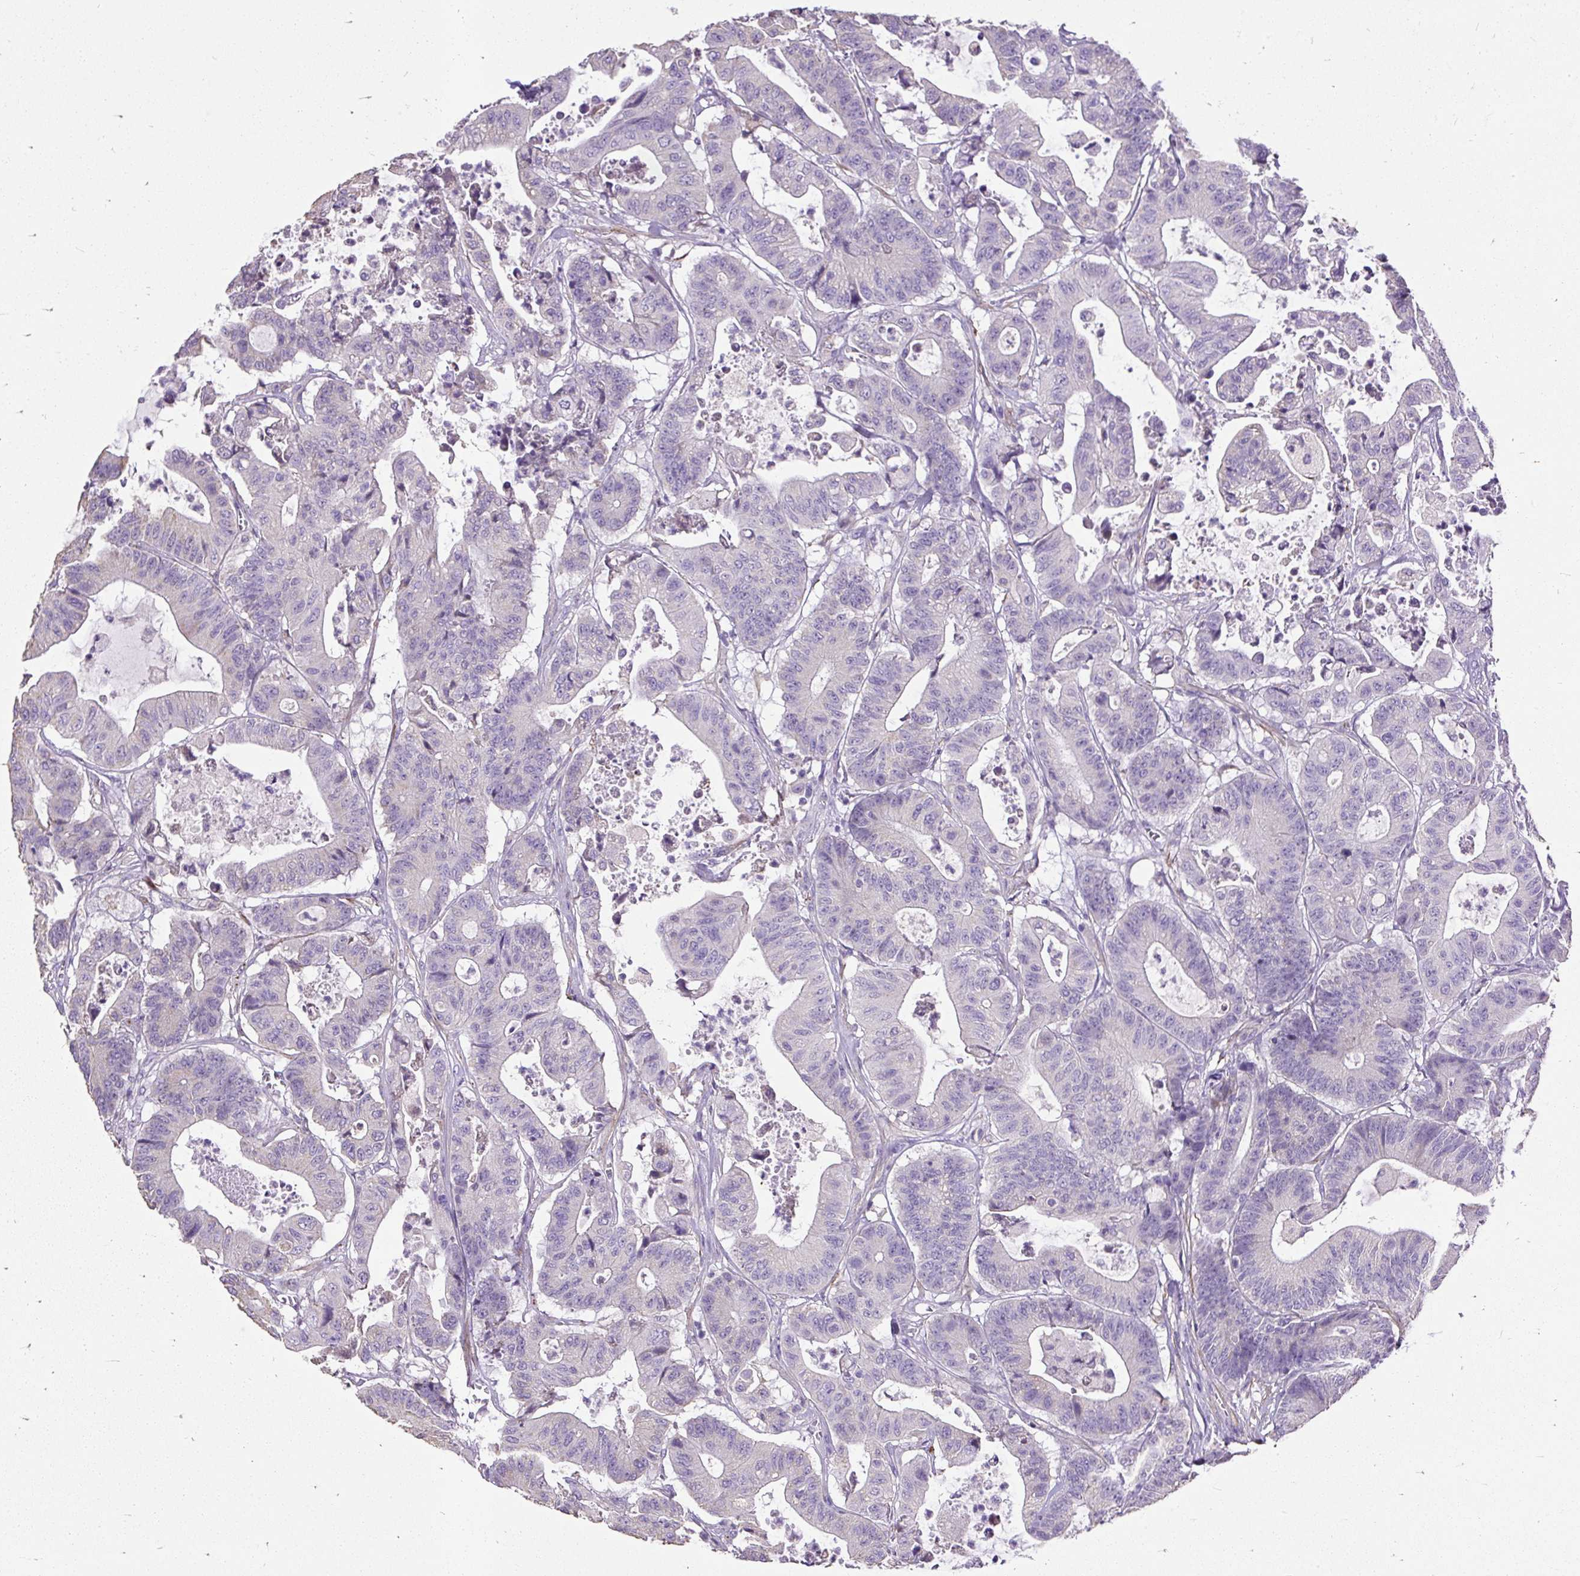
{"staining": {"intensity": "negative", "quantity": "none", "location": "none"}, "tissue": "colorectal cancer", "cell_type": "Tumor cells", "image_type": "cancer", "snomed": [{"axis": "morphology", "description": "Adenocarcinoma, NOS"}, {"axis": "topography", "description": "Colon"}], "caption": "High magnification brightfield microscopy of adenocarcinoma (colorectal) stained with DAB (3,3'-diaminobenzidine) (brown) and counterstained with hematoxylin (blue): tumor cells show no significant expression. Brightfield microscopy of IHC stained with DAB (3,3'-diaminobenzidine) (brown) and hematoxylin (blue), captured at high magnification.", "gene": "GBX1", "patient": {"sex": "female", "age": 84}}